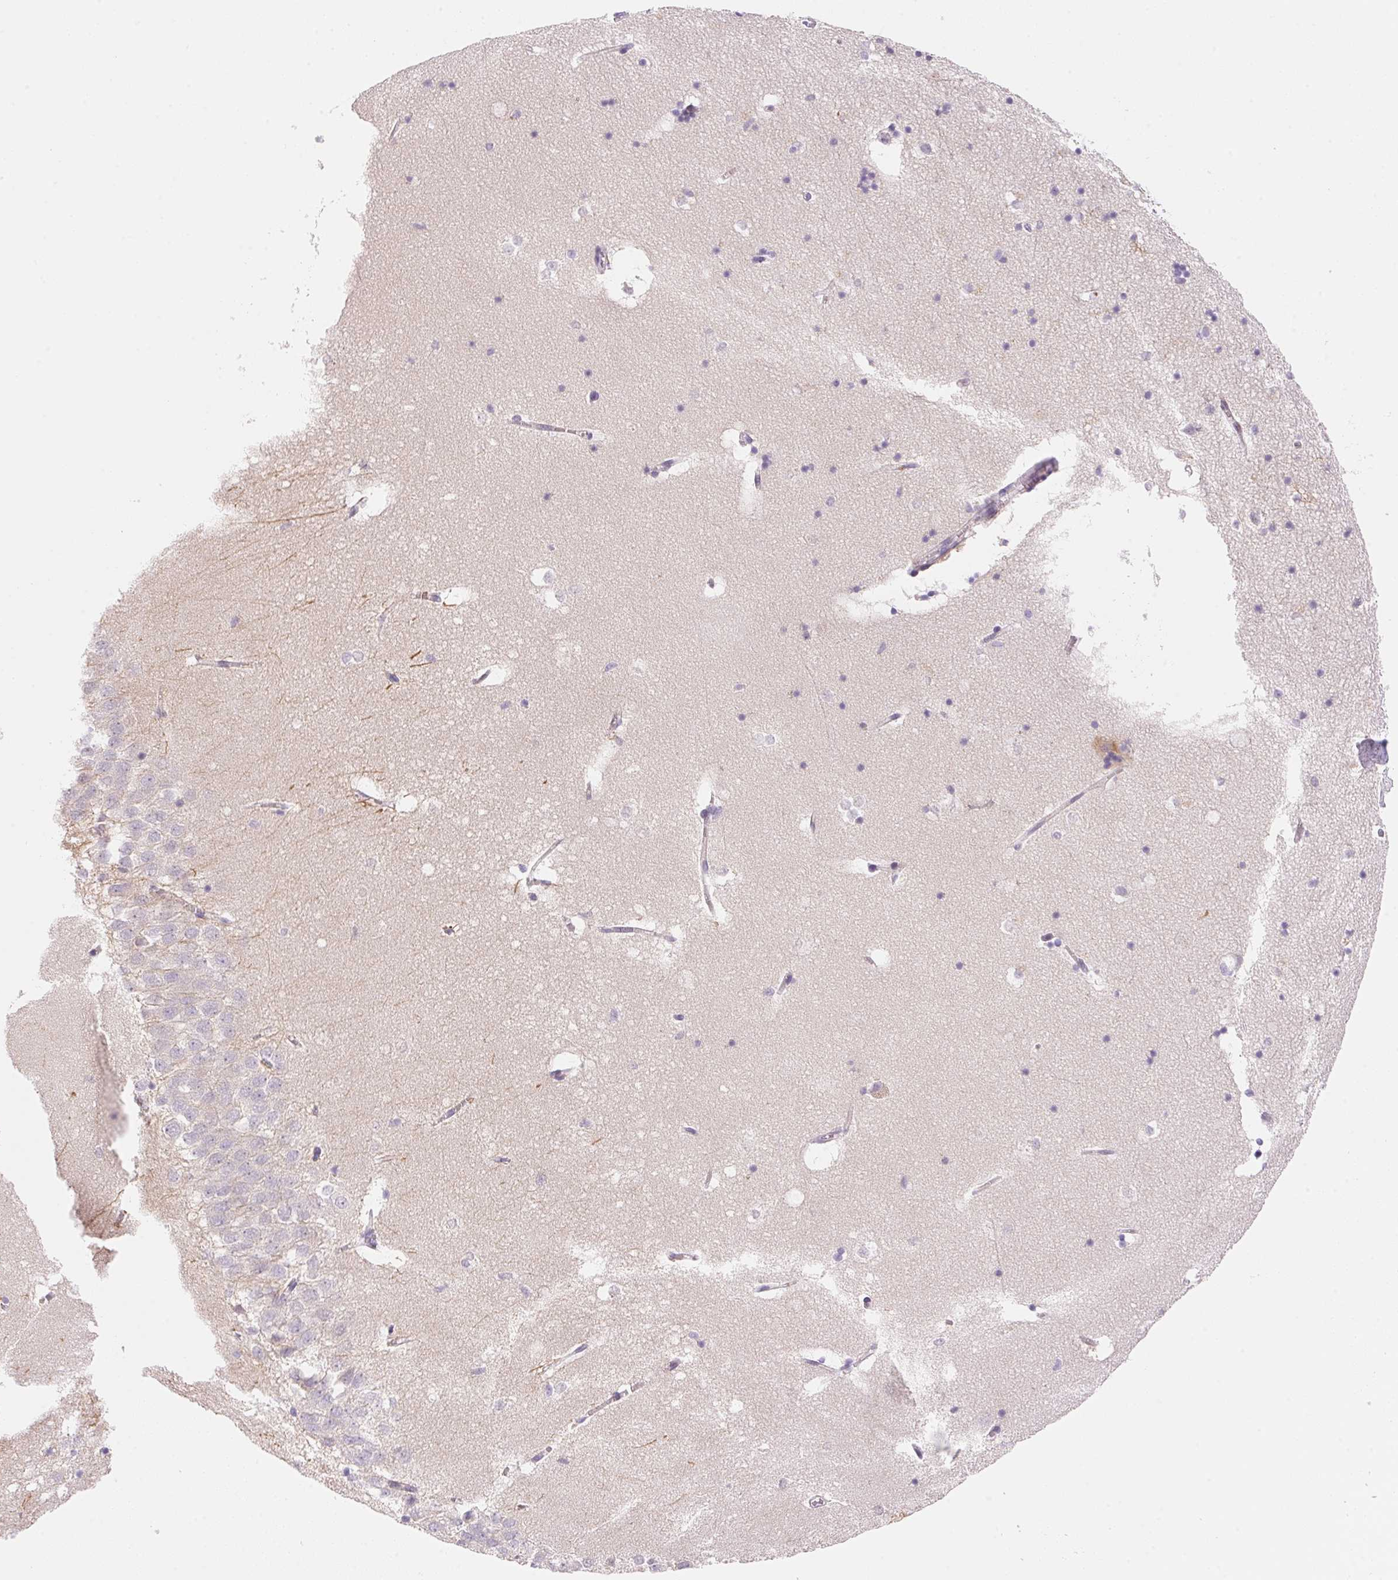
{"staining": {"intensity": "negative", "quantity": "none", "location": "none"}, "tissue": "hippocampus", "cell_type": "Glial cells", "image_type": "normal", "snomed": [{"axis": "morphology", "description": "Normal tissue, NOS"}, {"axis": "topography", "description": "Hippocampus"}], "caption": "There is no significant expression in glial cells of hippocampus.", "gene": "TEKT1", "patient": {"sex": "male", "age": 58}}